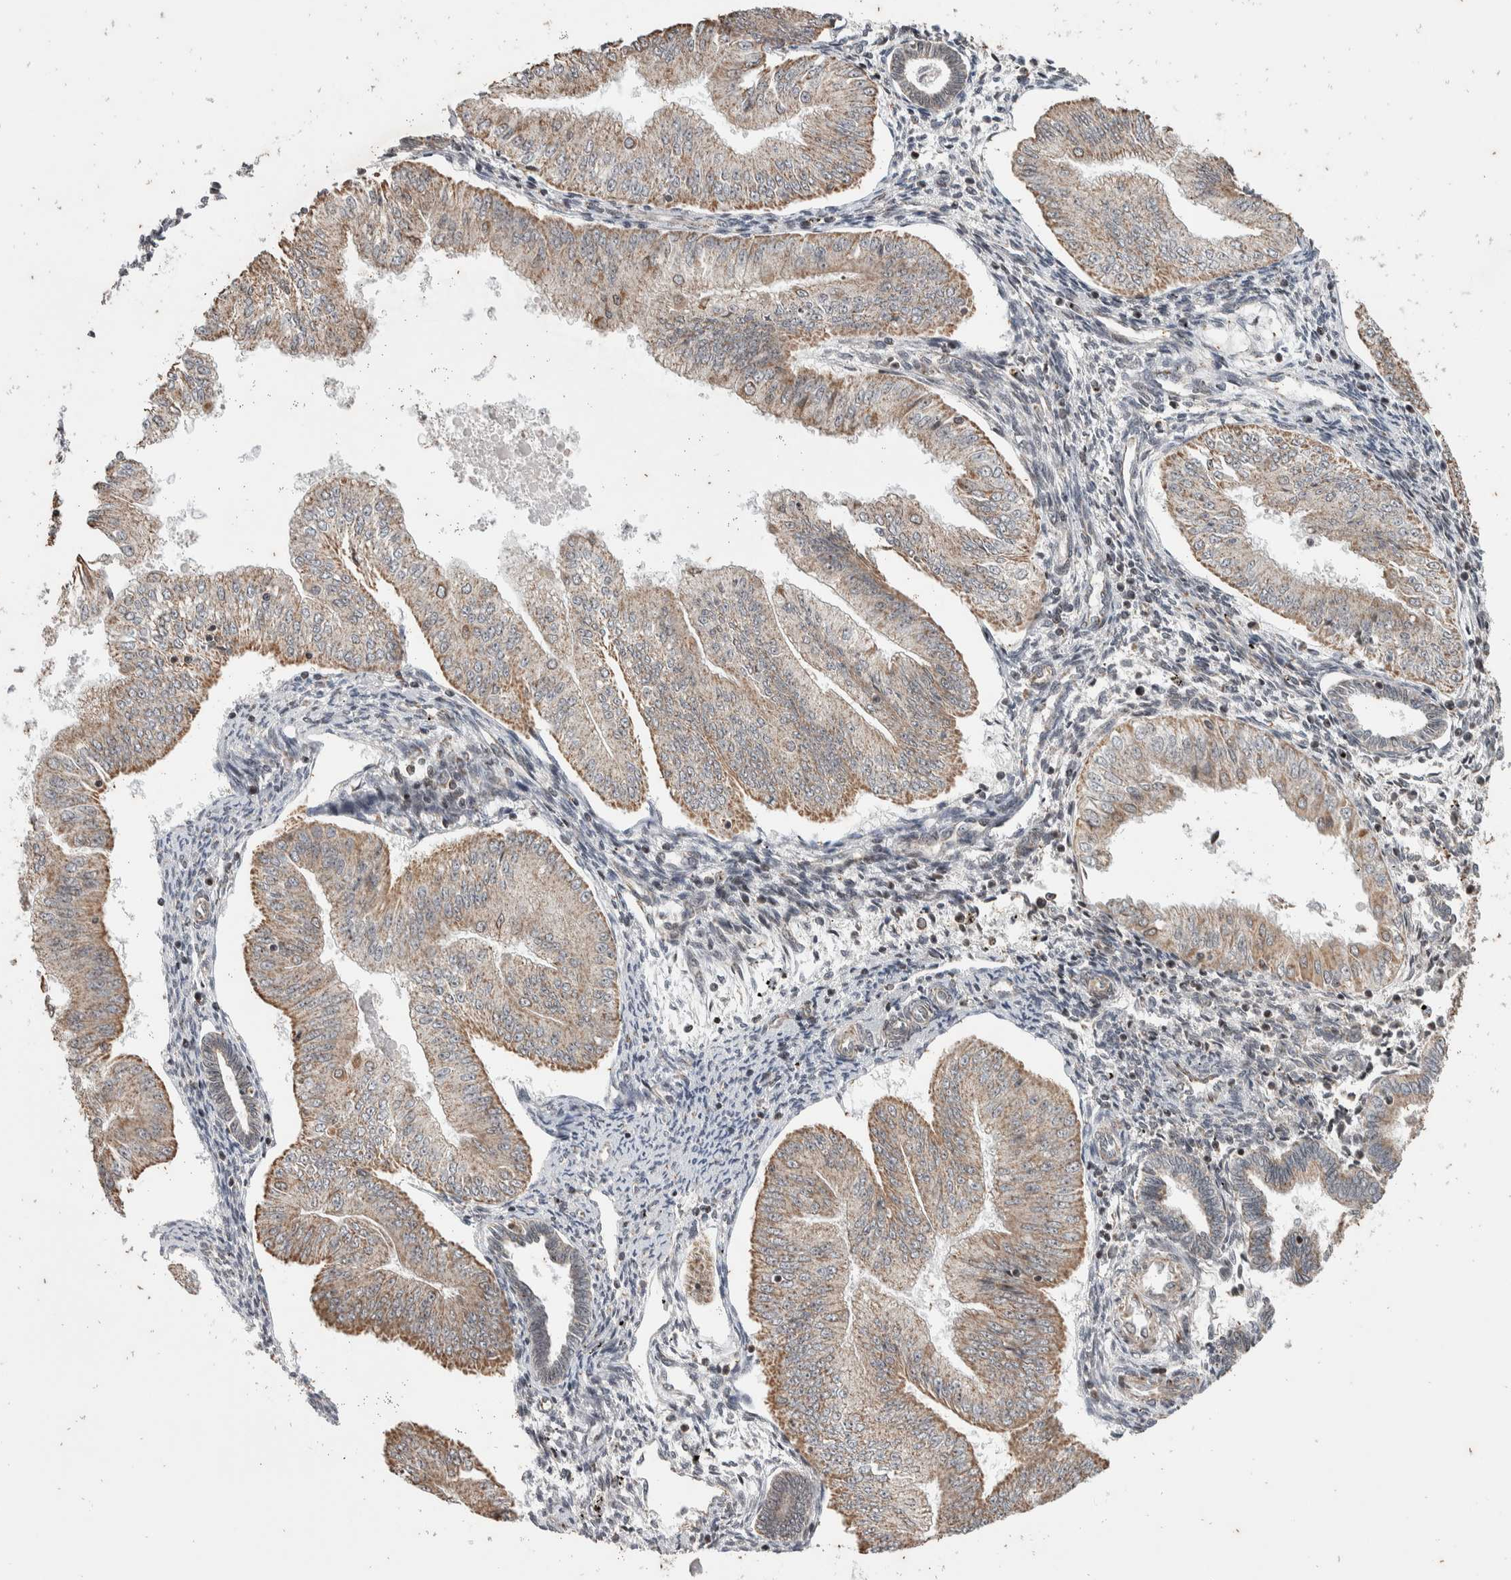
{"staining": {"intensity": "weak", "quantity": ">75%", "location": "cytoplasmic/membranous"}, "tissue": "endometrial cancer", "cell_type": "Tumor cells", "image_type": "cancer", "snomed": [{"axis": "morphology", "description": "Normal tissue, NOS"}, {"axis": "morphology", "description": "Adenocarcinoma, NOS"}, {"axis": "topography", "description": "Endometrium"}], "caption": "Weak cytoplasmic/membranous protein positivity is identified in approximately >75% of tumor cells in endometrial cancer (adenocarcinoma). Using DAB (3,3'-diaminobenzidine) (brown) and hematoxylin (blue) stains, captured at high magnification using brightfield microscopy.", "gene": "ATXN7L1", "patient": {"sex": "female", "age": 53}}